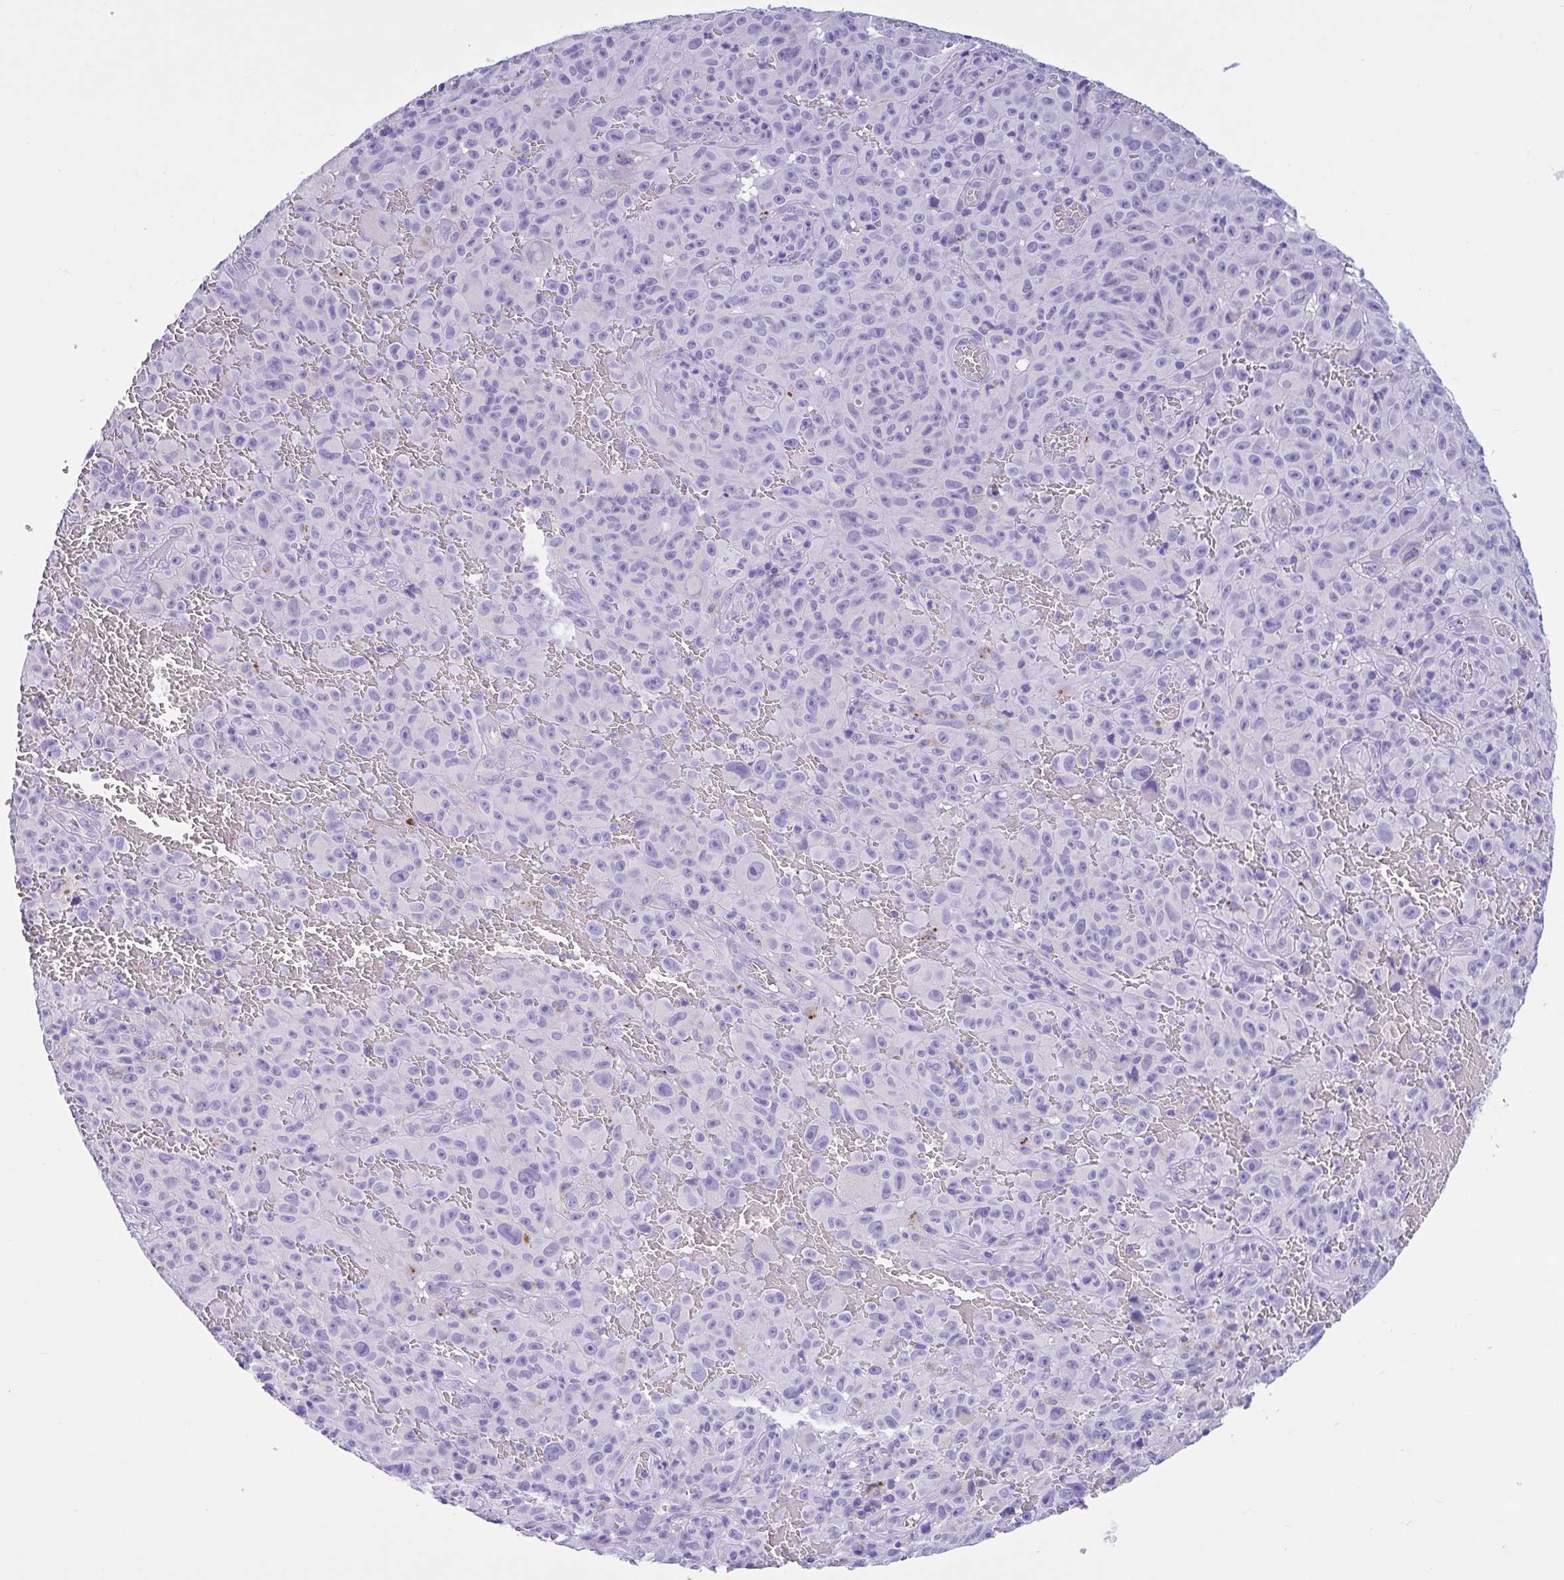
{"staining": {"intensity": "negative", "quantity": "none", "location": "none"}, "tissue": "melanoma", "cell_type": "Tumor cells", "image_type": "cancer", "snomed": [{"axis": "morphology", "description": "Malignant melanoma, NOS"}, {"axis": "topography", "description": "Skin"}], "caption": "Tumor cells show no significant protein positivity in malignant melanoma. Brightfield microscopy of IHC stained with DAB (brown) and hematoxylin (blue), captured at high magnification.", "gene": "OR4N4", "patient": {"sex": "female", "age": 82}}